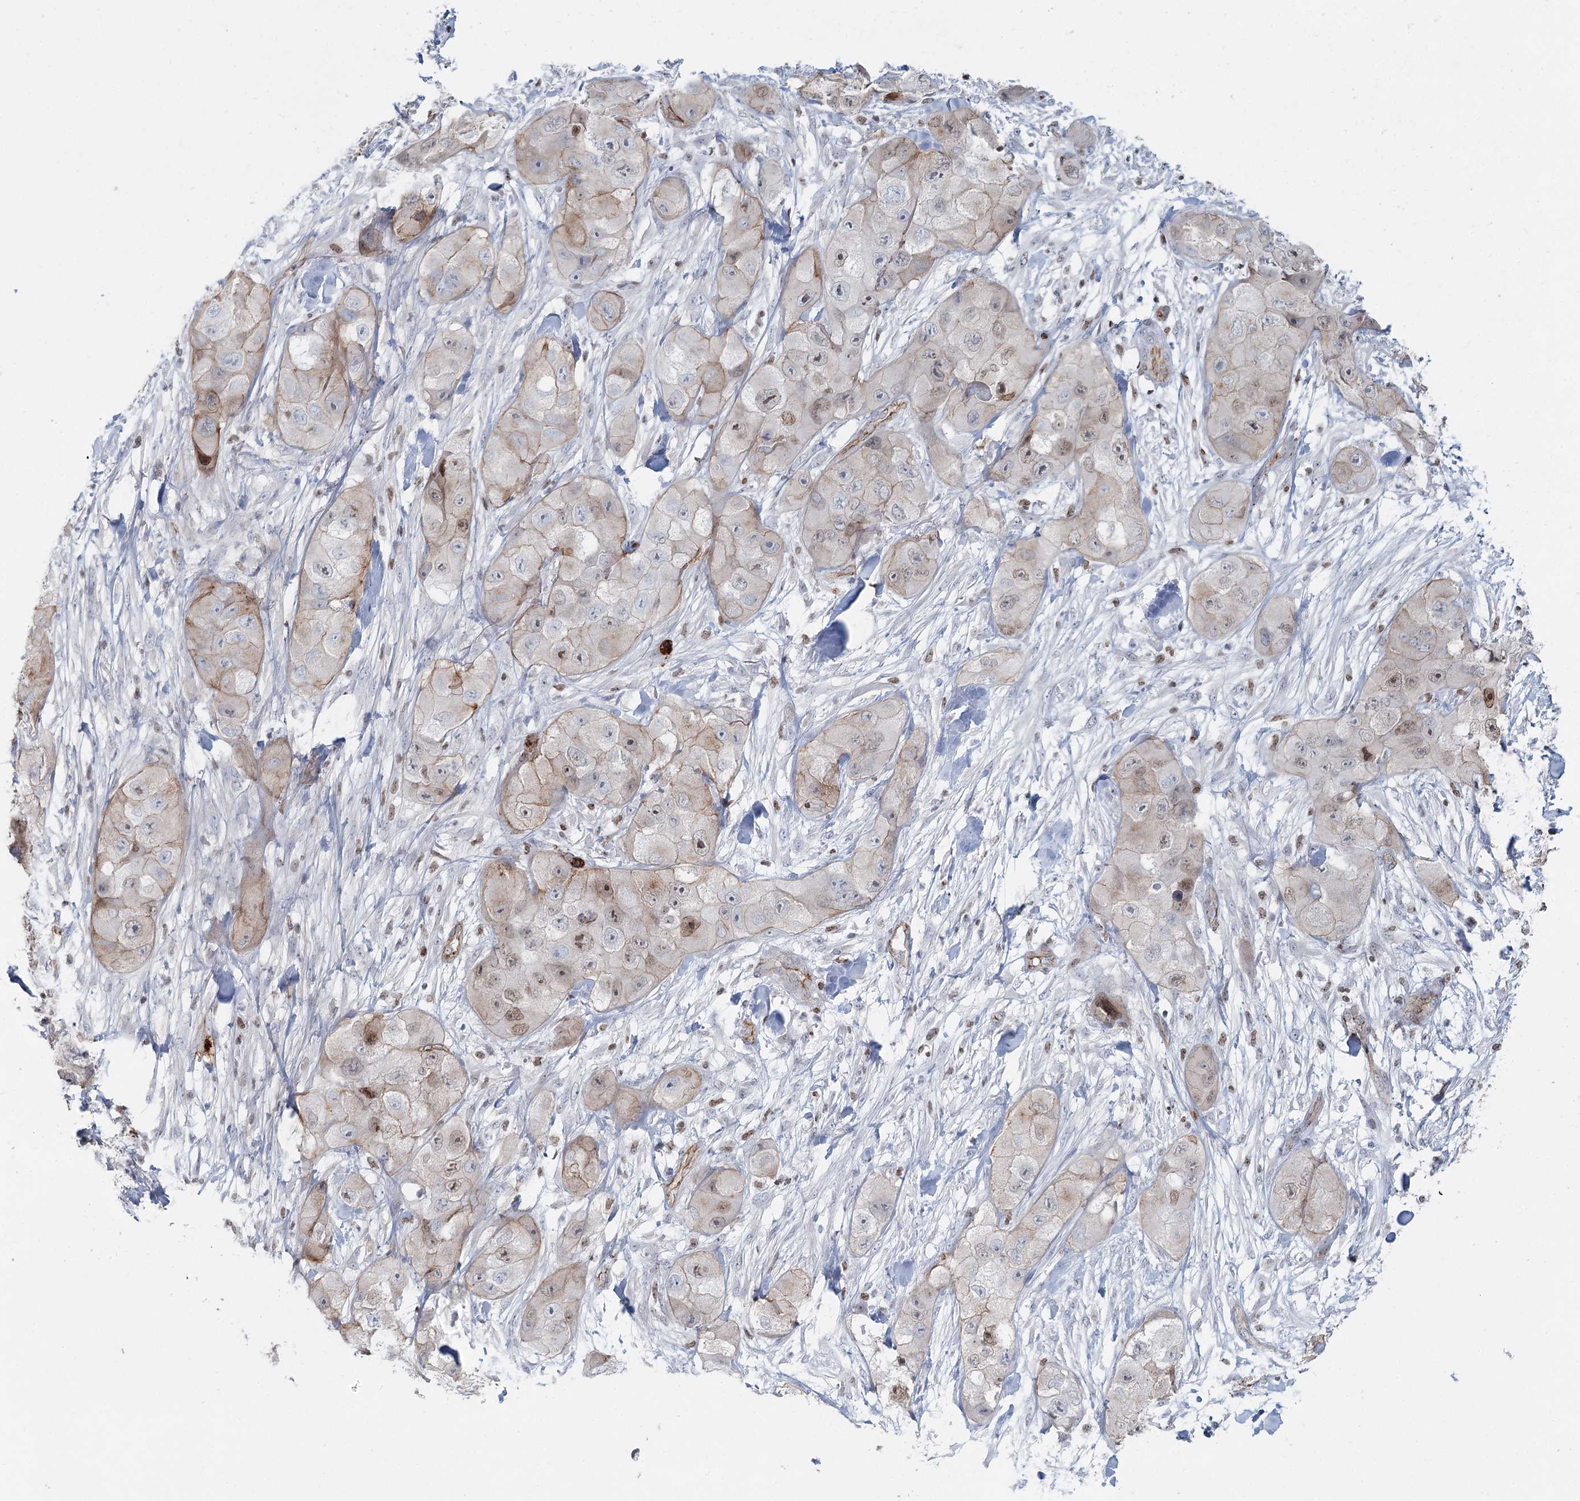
{"staining": {"intensity": "moderate", "quantity": "<25%", "location": "nuclear"}, "tissue": "skin cancer", "cell_type": "Tumor cells", "image_type": "cancer", "snomed": [{"axis": "morphology", "description": "Squamous cell carcinoma, NOS"}, {"axis": "topography", "description": "Skin"}, {"axis": "topography", "description": "Subcutis"}], "caption": "Protein staining of skin squamous cell carcinoma tissue displays moderate nuclear expression in approximately <25% of tumor cells. The staining was performed using DAB (3,3'-diaminobenzidine), with brown indicating positive protein expression. Nuclei are stained blue with hematoxylin.", "gene": "ZFYVE28", "patient": {"sex": "male", "age": 73}}